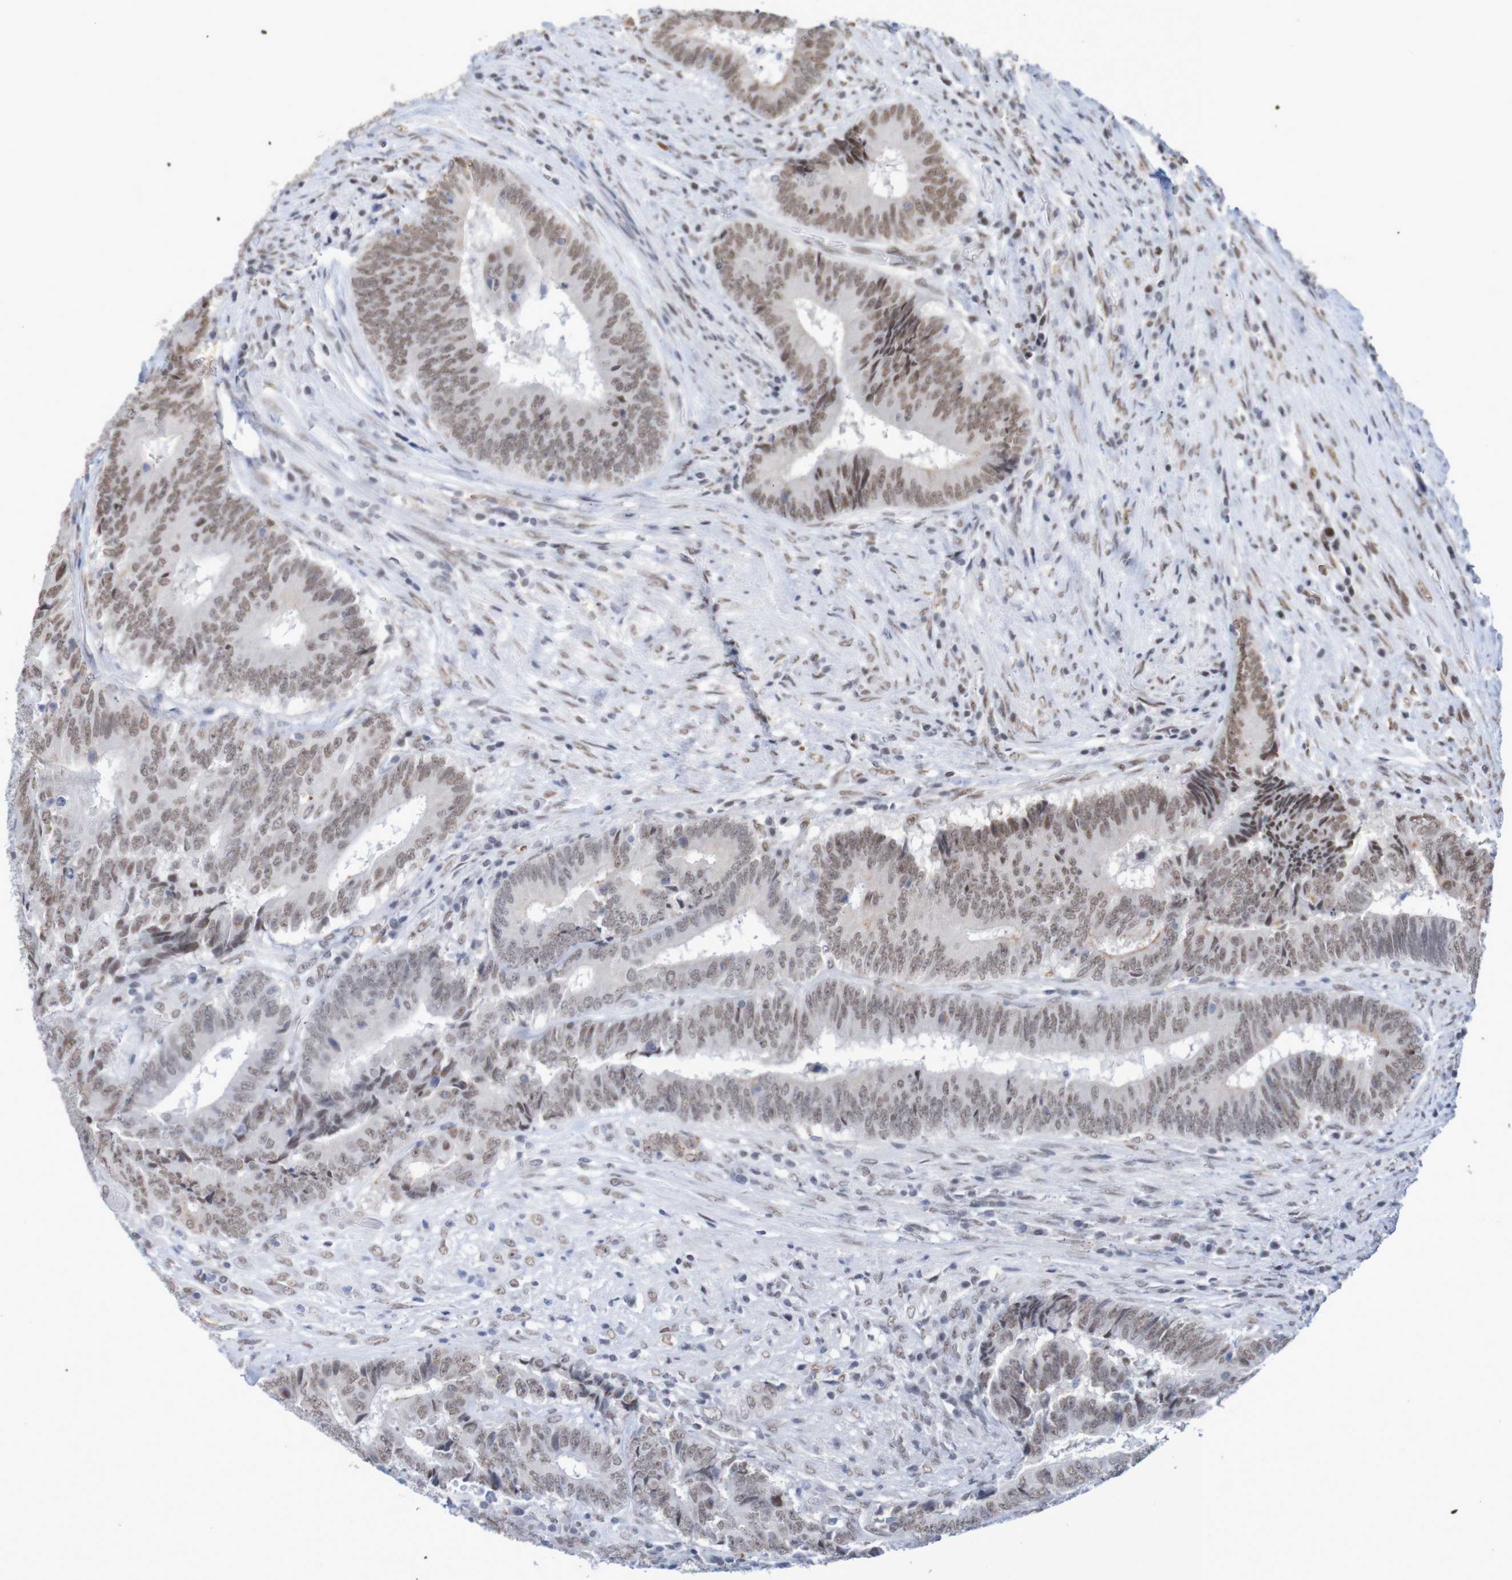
{"staining": {"intensity": "moderate", "quantity": ">75%", "location": "nuclear"}, "tissue": "colorectal cancer", "cell_type": "Tumor cells", "image_type": "cancer", "snomed": [{"axis": "morphology", "description": "Adenocarcinoma, NOS"}, {"axis": "topography", "description": "Rectum"}], "caption": "The immunohistochemical stain shows moderate nuclear positivity in tumor cells of colorectal cancer (adenocarcinoma) tissue.", "gene": "MRTFB", "patient": {"sex": "male", "age": 72}}